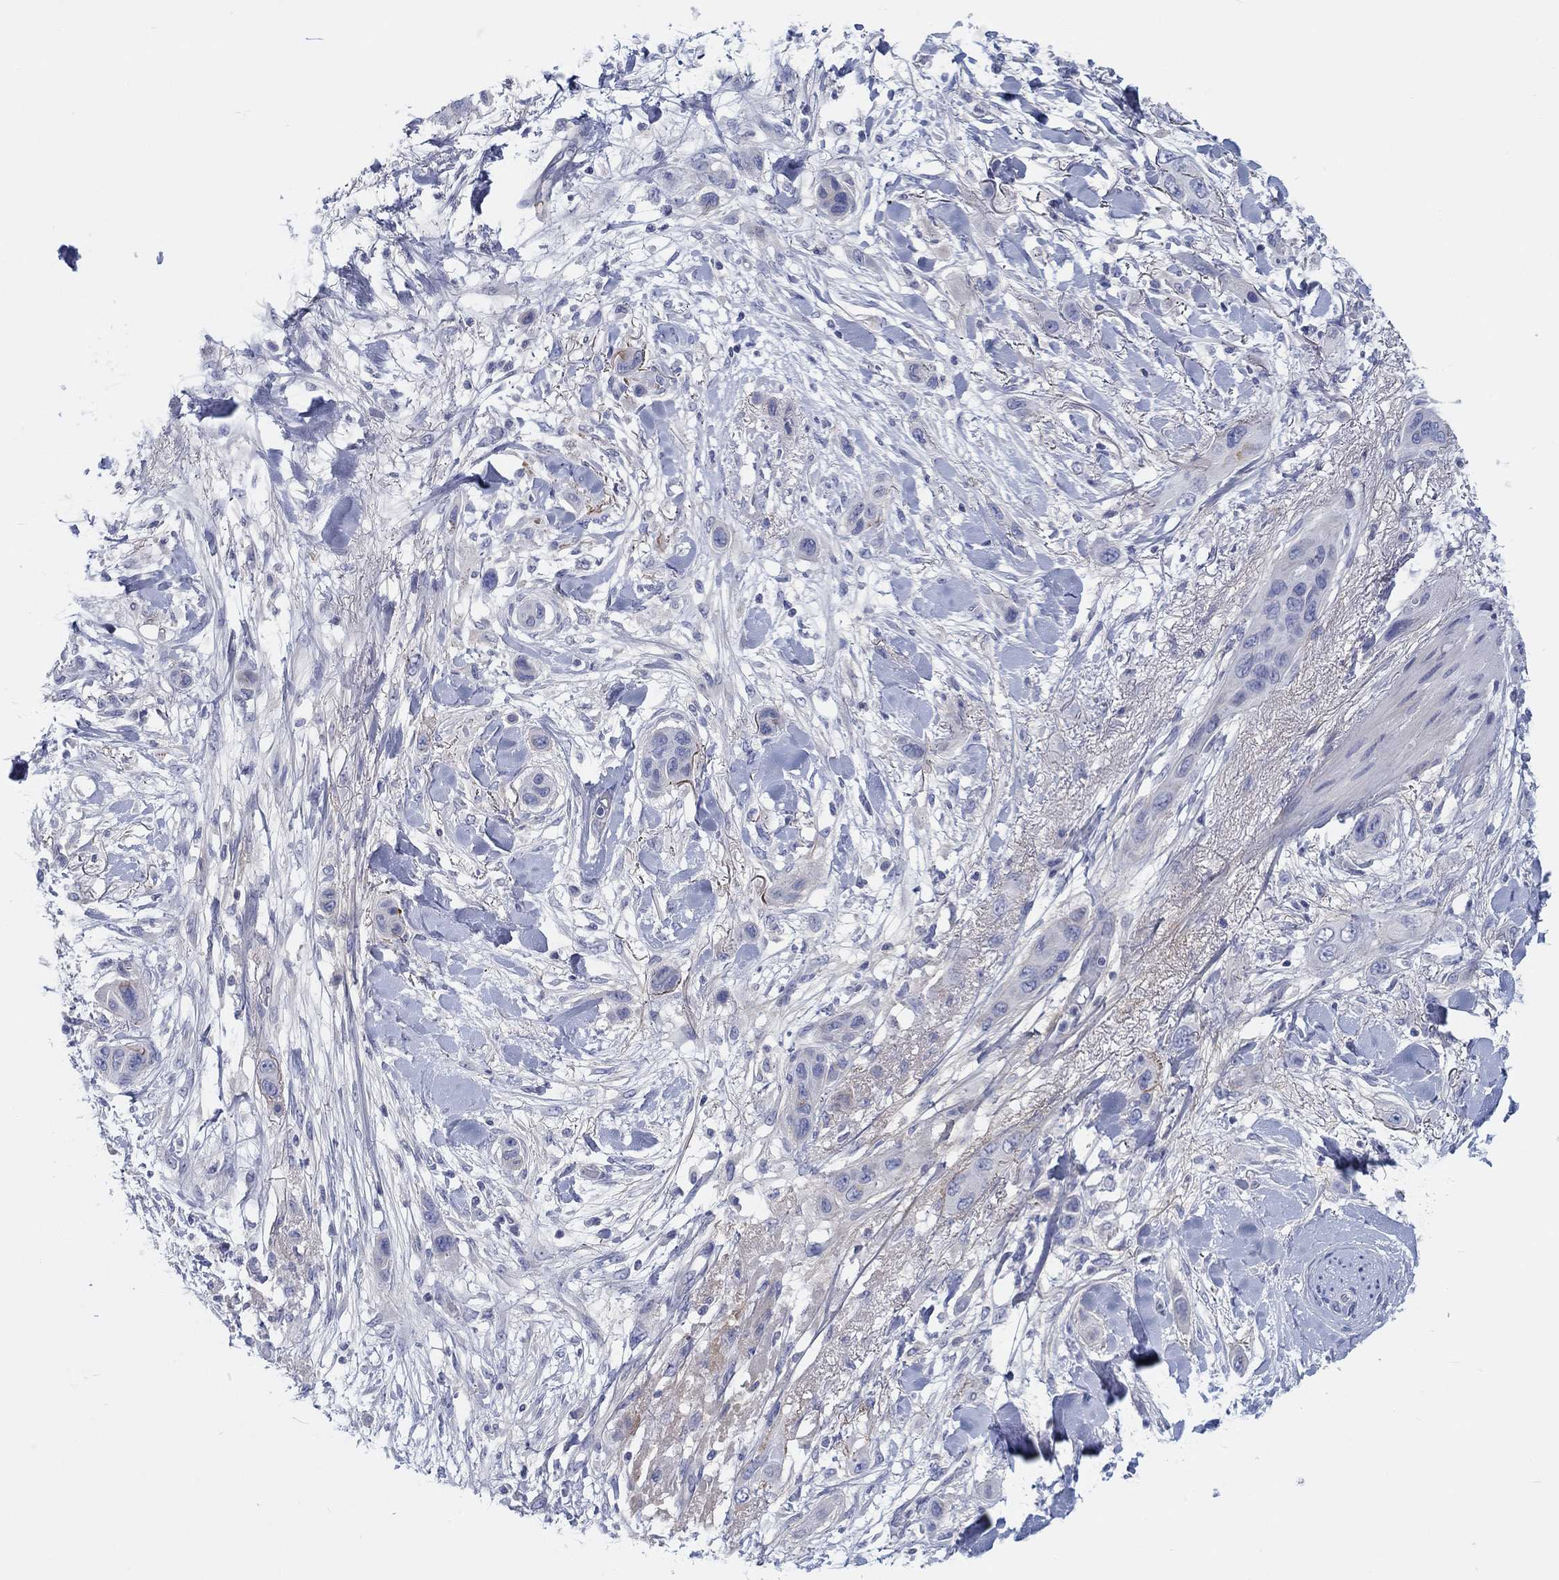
{"staining": {"intensity": "negative", "quantity": "none", "location": "none"}, "tissue": "skin cancer", "cell_type": "Tumor cells", "image_type": "cancer", "snomed": [{"axis": "morphology", "description": "Squamous cell carcinoma, NOS"}, {"axis": "topography", "description": "Skin"}], "caption": "This micrograph is of skin cancer (squamous cell carcinoma) stained with immunohistochemistry to label a protein in brown with the nuclei are counter-stained blue. There is no expression in tumor cells. (DAB (3,3'-diaminobenzidine) immunohistochemistry visualized using brightfield microscopy, high magnification).", "gene": "HAPLN4", "patient": {"sex": "male", "age": 79}}